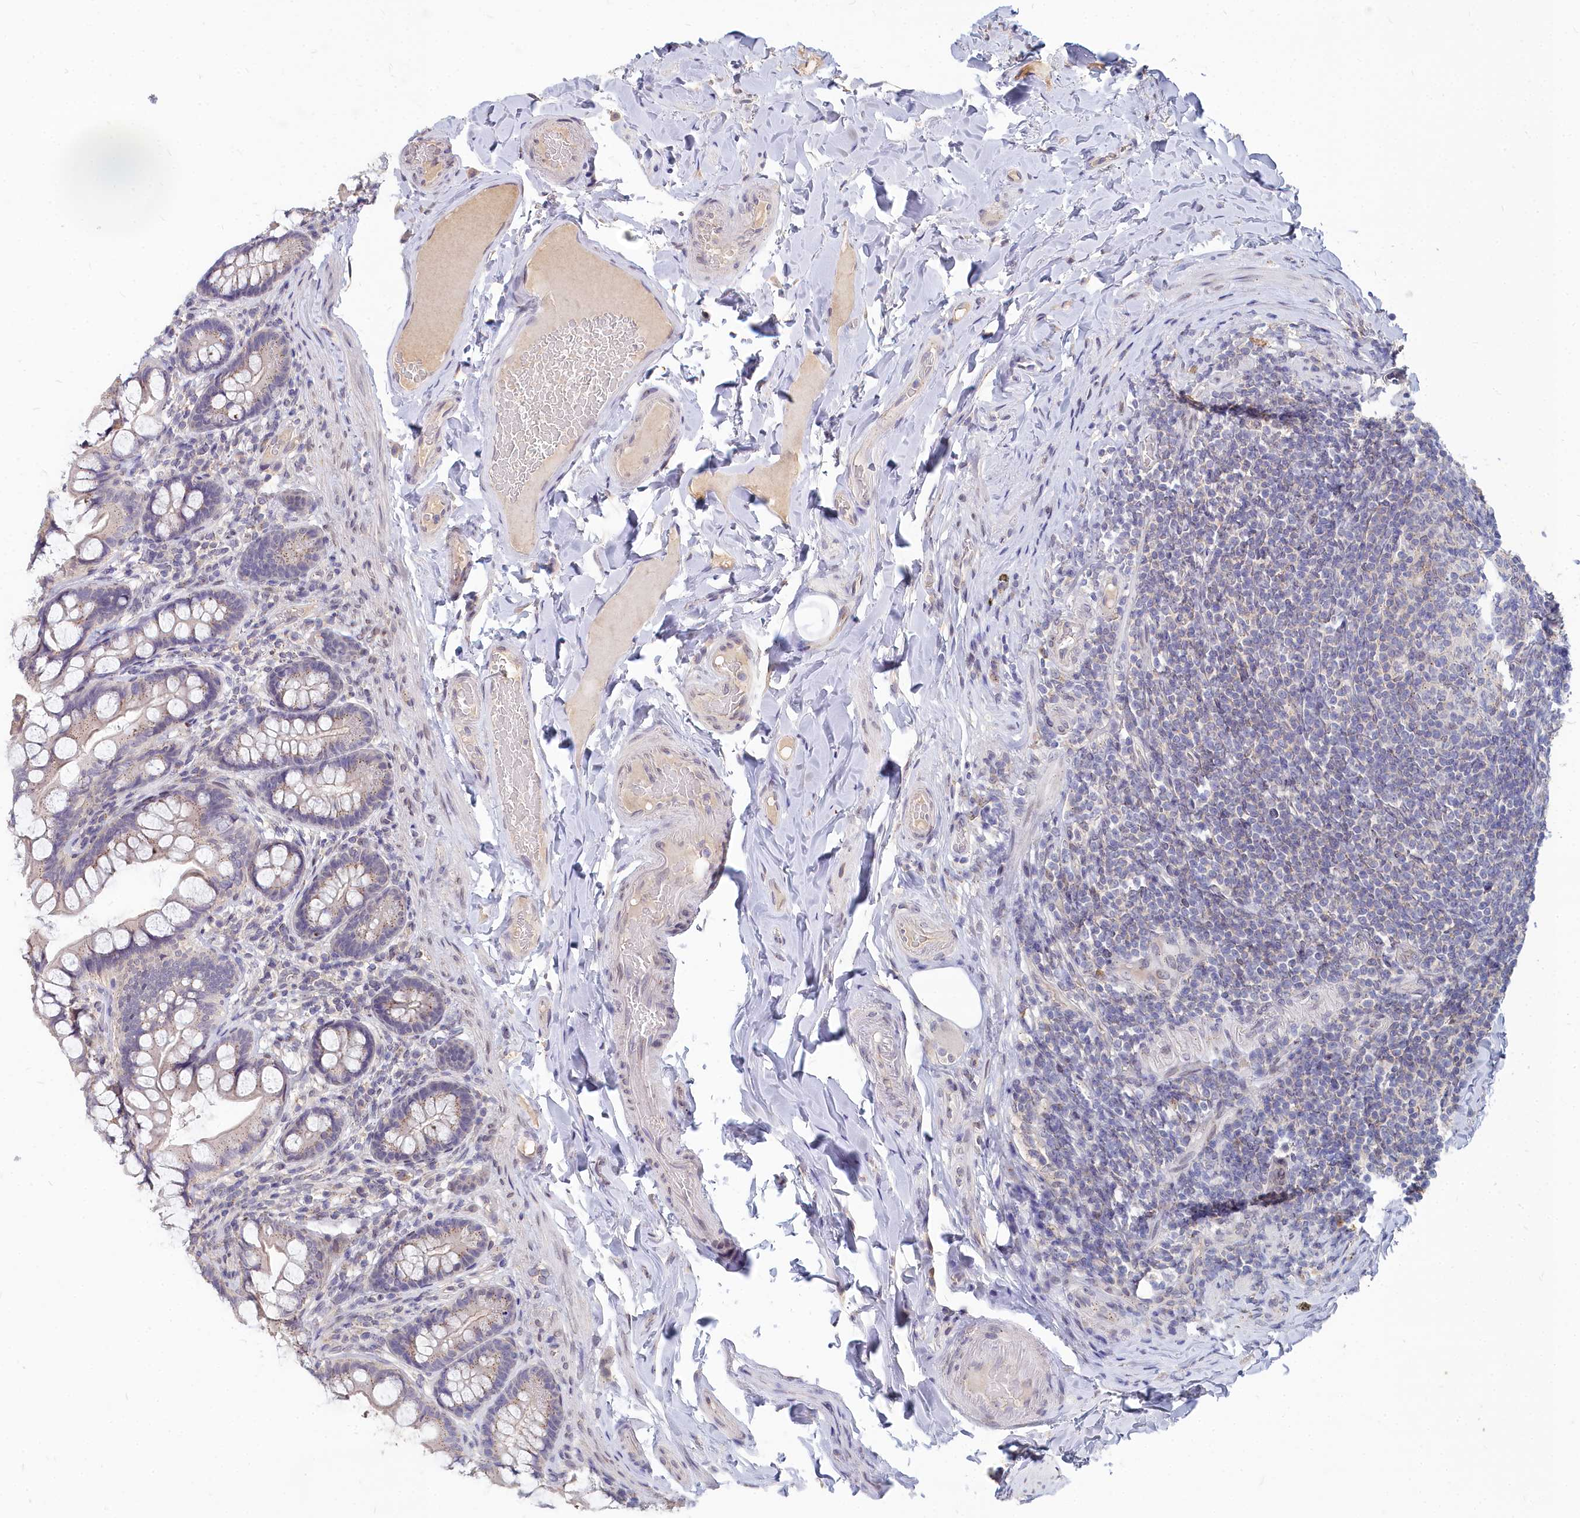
{"staining": {"intensity": "moderate", "quantity": "25%-75%", "location": "cytoplasmic/membranous"}, "tissue": "small intestine", "cell_type": "Glandular cells", "image_type": "normal", "snomed": [{"axis": "morphology", "description": "Normal tissue, NOS"}, {"axis": "topography", "description": "Small intestine"}], "caption": "IHC (DAB) staining of normal human small intestine reveals moderate cytoplasmic/membranous protein positivity in approximately 25%-75% of glandular cells. Using DAB (3,3'-diaminobenzidine) (brown) and hematoxylin (blue) stains, captured at high magnification using brightfield microscopy.", "gene": "NOXA1", "patient": {"sex": "male", "age": 70}}